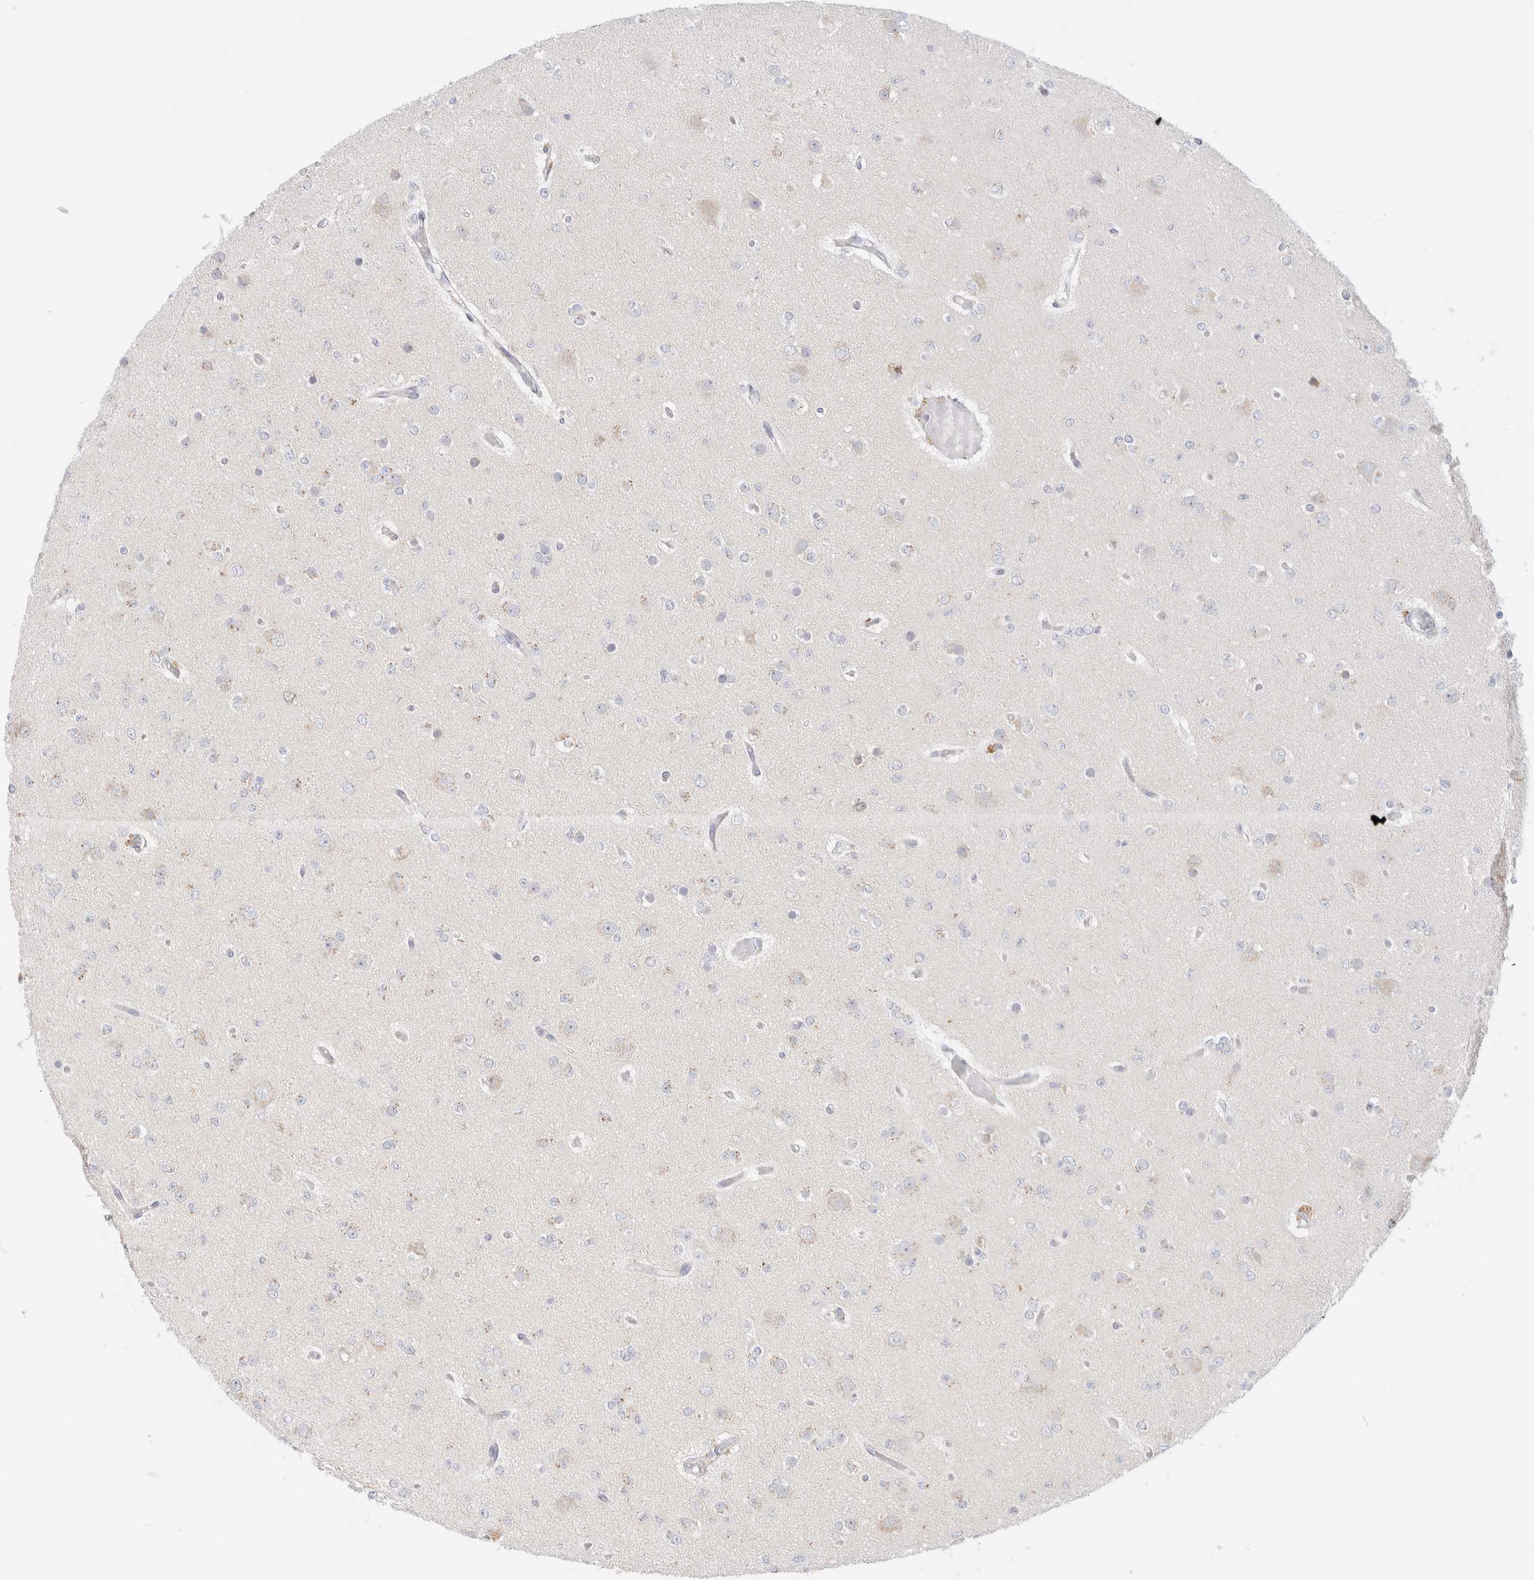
{"staining": {"intensity": "negative", "quantity": "none", "location": "none"}, "tissue": "glioma", "cell_type": "Tumor cells", "image_type": "cancer", "snomed": [{"axis": "morphology", "description": "Glioma, malignant, Low grade"}, {"axis": "topography", "description": "Brain"}], "caption": "An image of glioma stained for a protein reveals no brown staining in tumor cells.", "gene": "EFCAB13", "patient": {"sex": "female", "age": 22}}